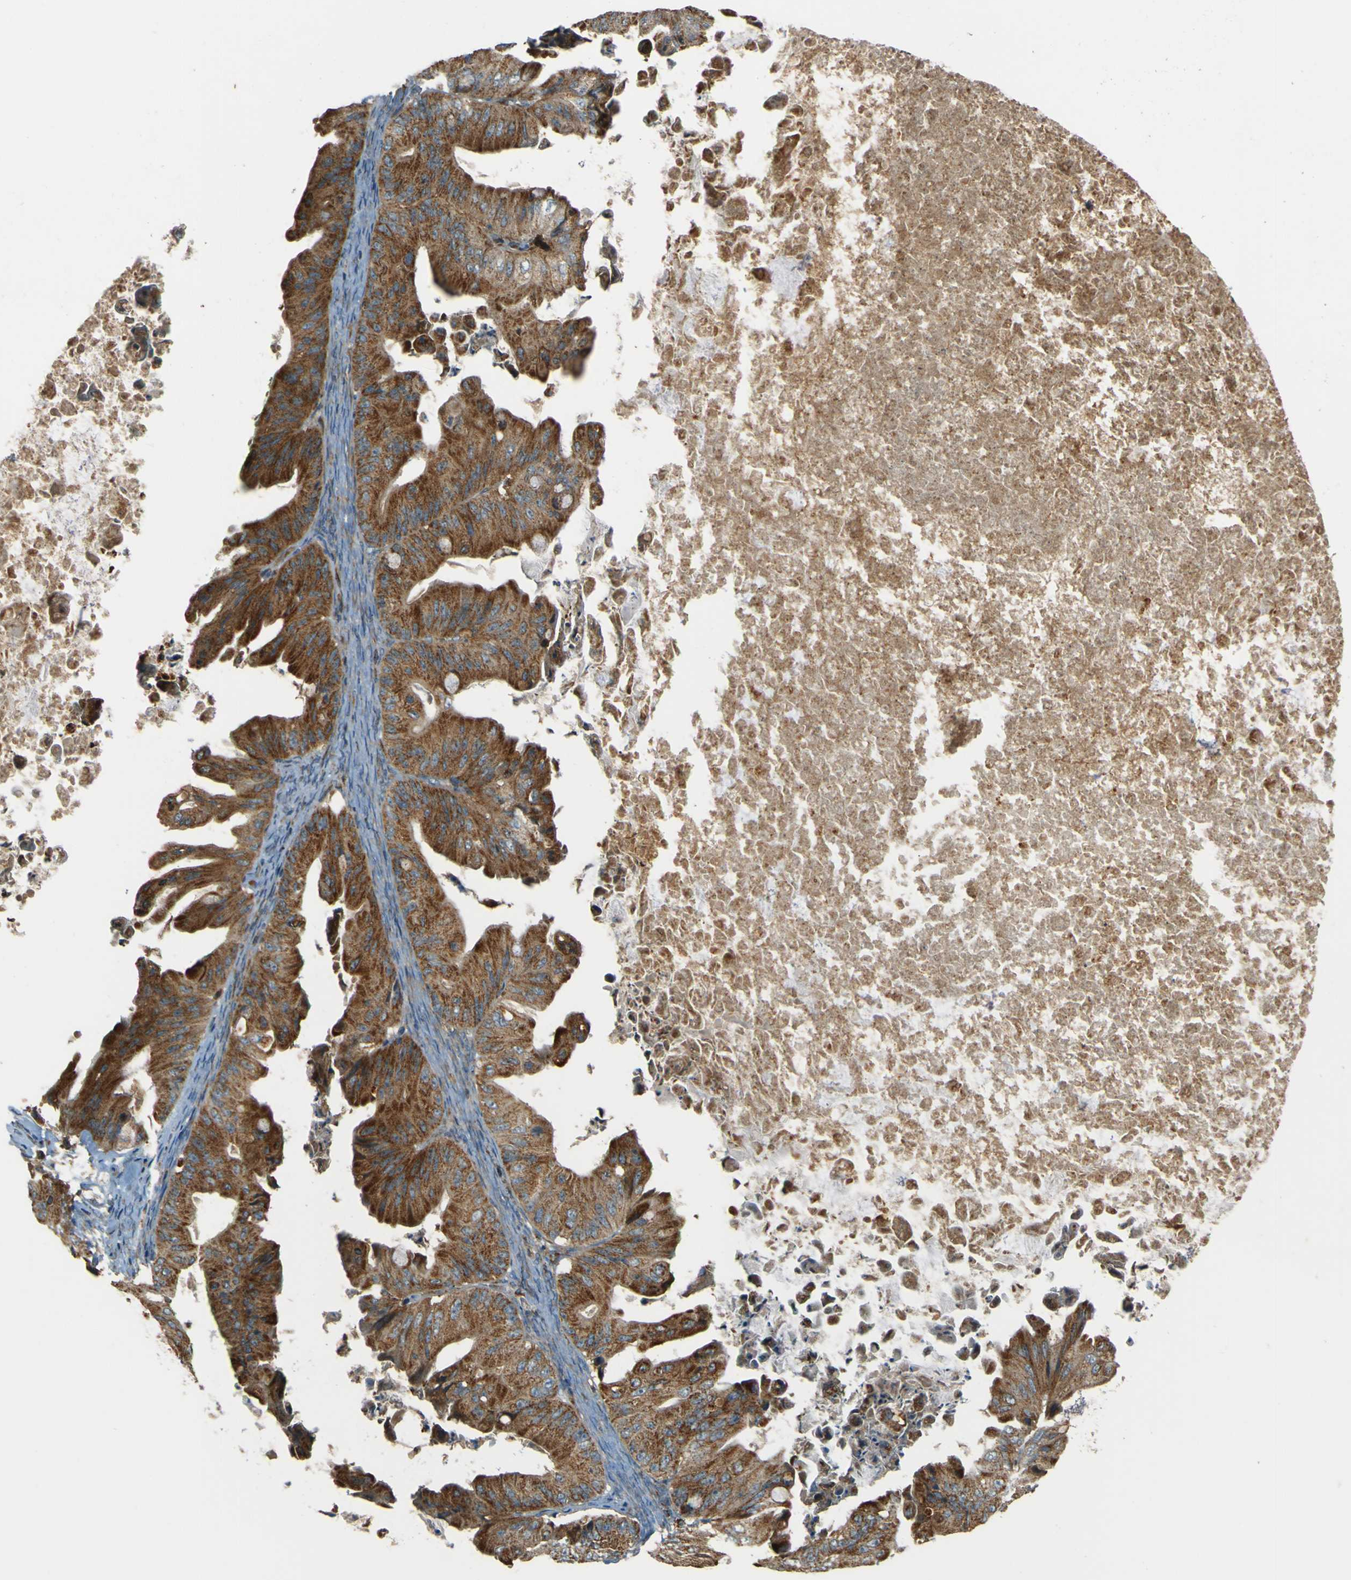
{"staining": {"intensity": "strong", "quantity": ">75%", "location": "cytoplasmic/membranous"}, "tissue": "ovarian cancer", "cell_type": "Tumor cells", "image_type": "cancer", "snomed": [{"axis": "morphology", "description": "Cystadenocarcinoma, mucinous, NOS"}, {"axis": "topography", "description": "Ovary"}], "caption": "Ovarian cancer (mucinous cystadenocarcinoma) was stained to show a protein in brown. There is high levels of strong cytoplasmic/membranous expression in approximately >75% of tumor cells.", "gene": "DNAJC5", "patient": {"sex": "female", "age": 37}}